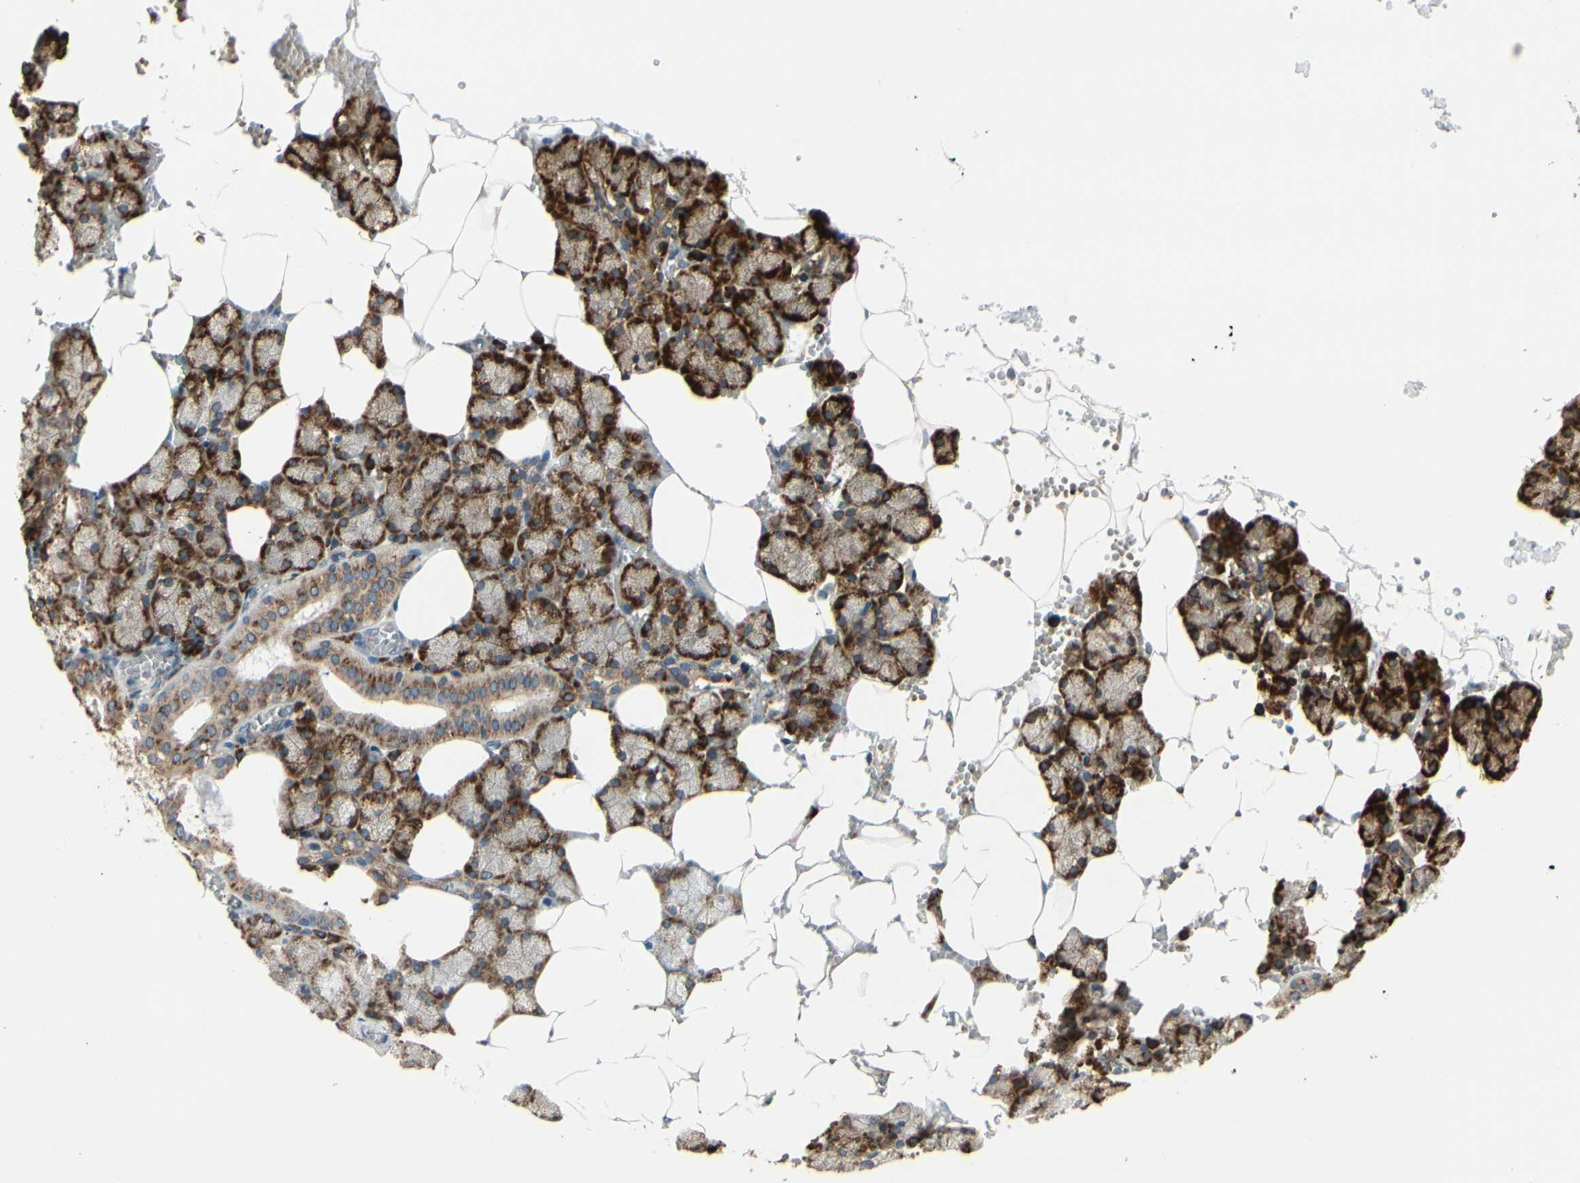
{"staining": {"intensity": "strong", "quantity": ">75%", "location": "cytoplasmic/membranous"}, "tissue": "salivary gland", "cell_type": "Glandular cells", "image_type": "normal", "snomed": [{"axis": "morphology", "description": "Normal tissue, NOS"}, {"axis": "topography", "description": "Salivary gland"}], "caption": "This histopathology image exhibits immunohistochemistry staining of benign salivary gland, with high strong cytoplasmic/membranous expression in about >75% of glandular cells.", "gene": "RPN2", "patient": {"sex": "male", "age": 62}}